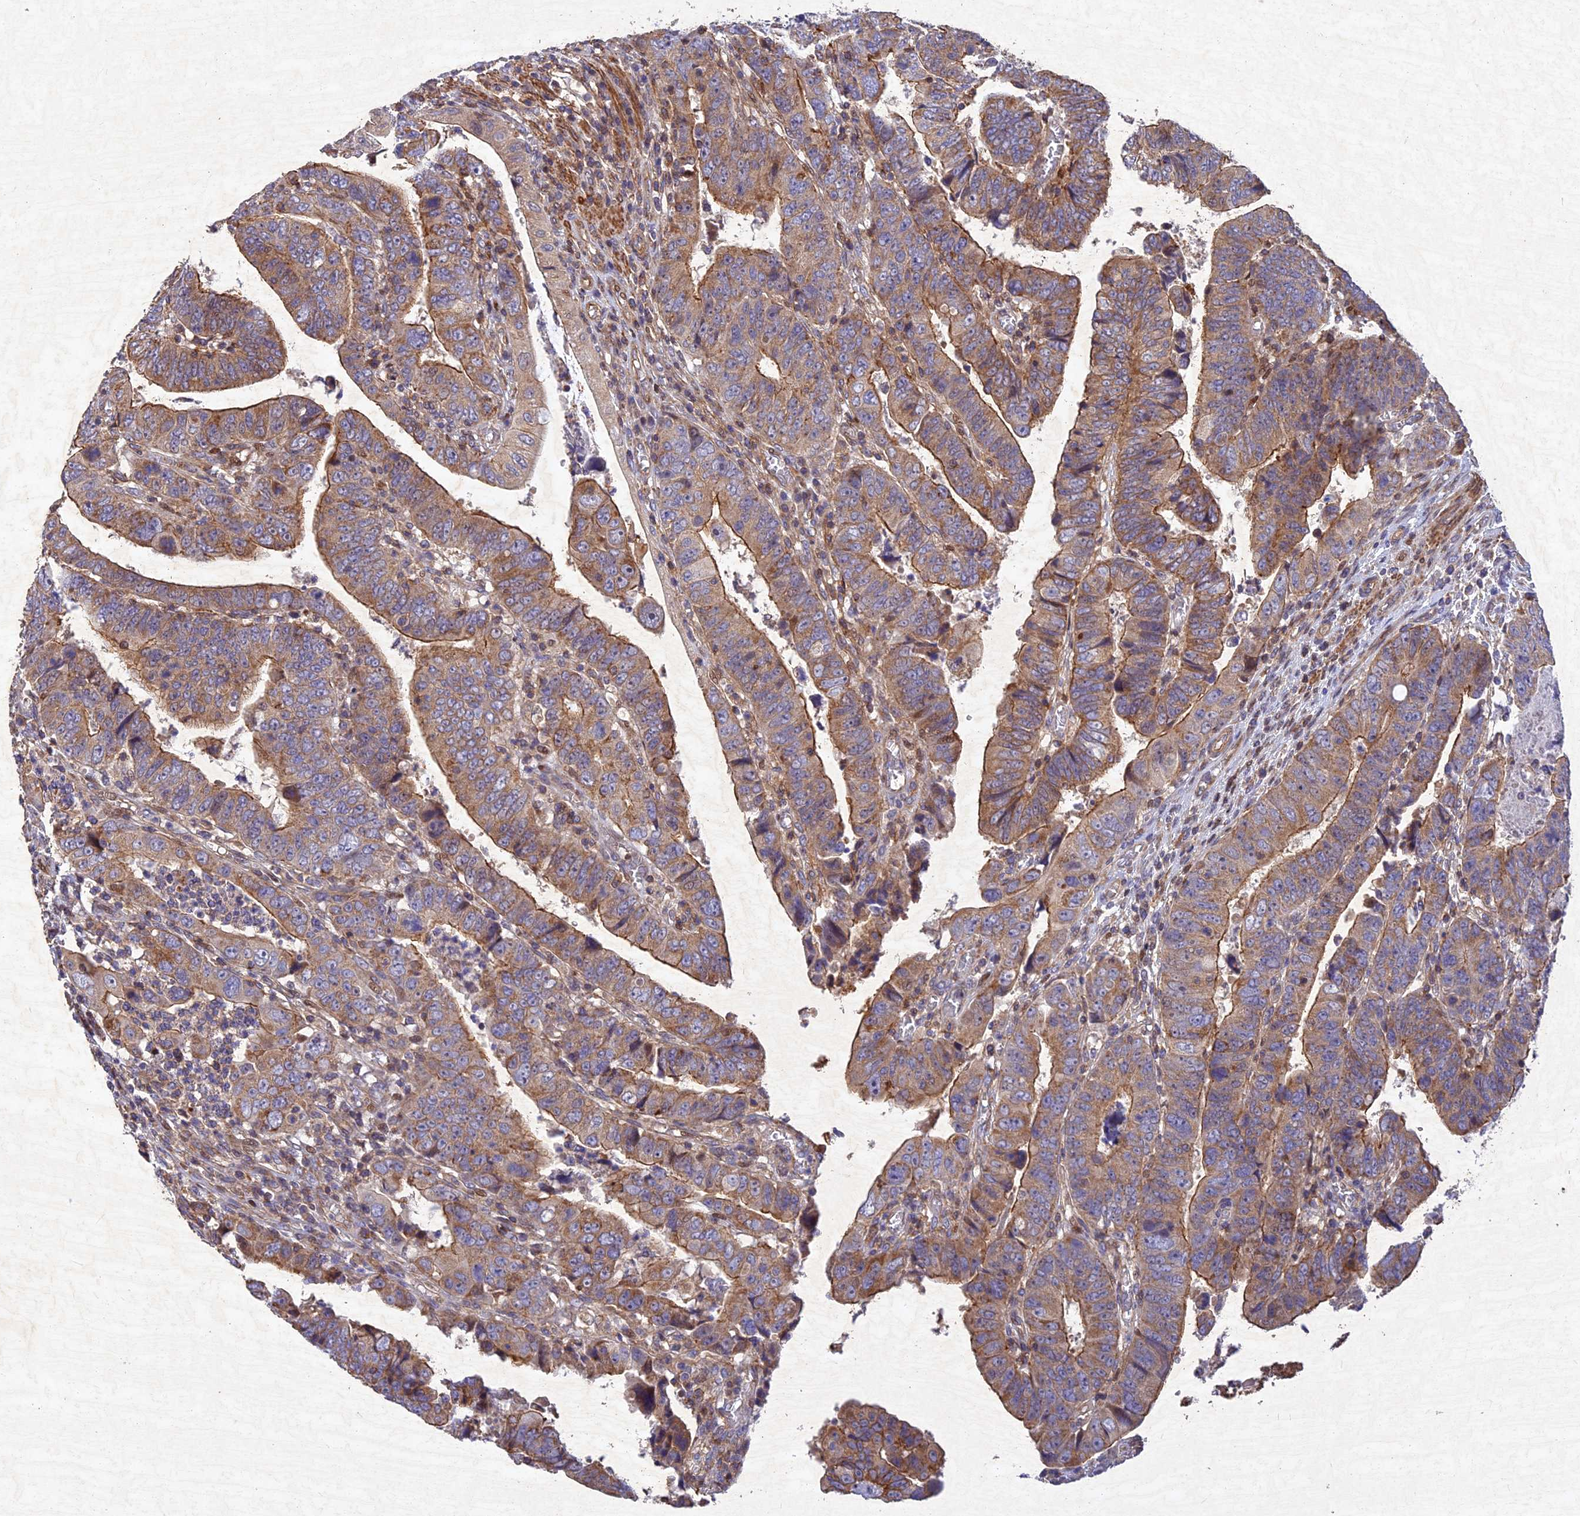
{"staining": {"intensity": "moderate", "quantity": ">75%", "location": "cytoplasmic/membranous"}, "tissue": "colorectal cancer", "cell_type": "Tumor cells", "image_type": "cancer", "snomed": [{"axis": "morphology", "description": "Normal tissue, NOS"}, {"axis": "morphology", "description": "Adenocarcinoma, NOS"}, {"axis": "topography", "description": "Rectum"}], "caption": "Human colorectal adenocarcinoma stained with a brown dye exhibits moderate cytoplasmic/membranous positive staining in approximately >75% of tumor cells.", "gene": "RELCH", "patient": {"sex": "female", "age": 65}}